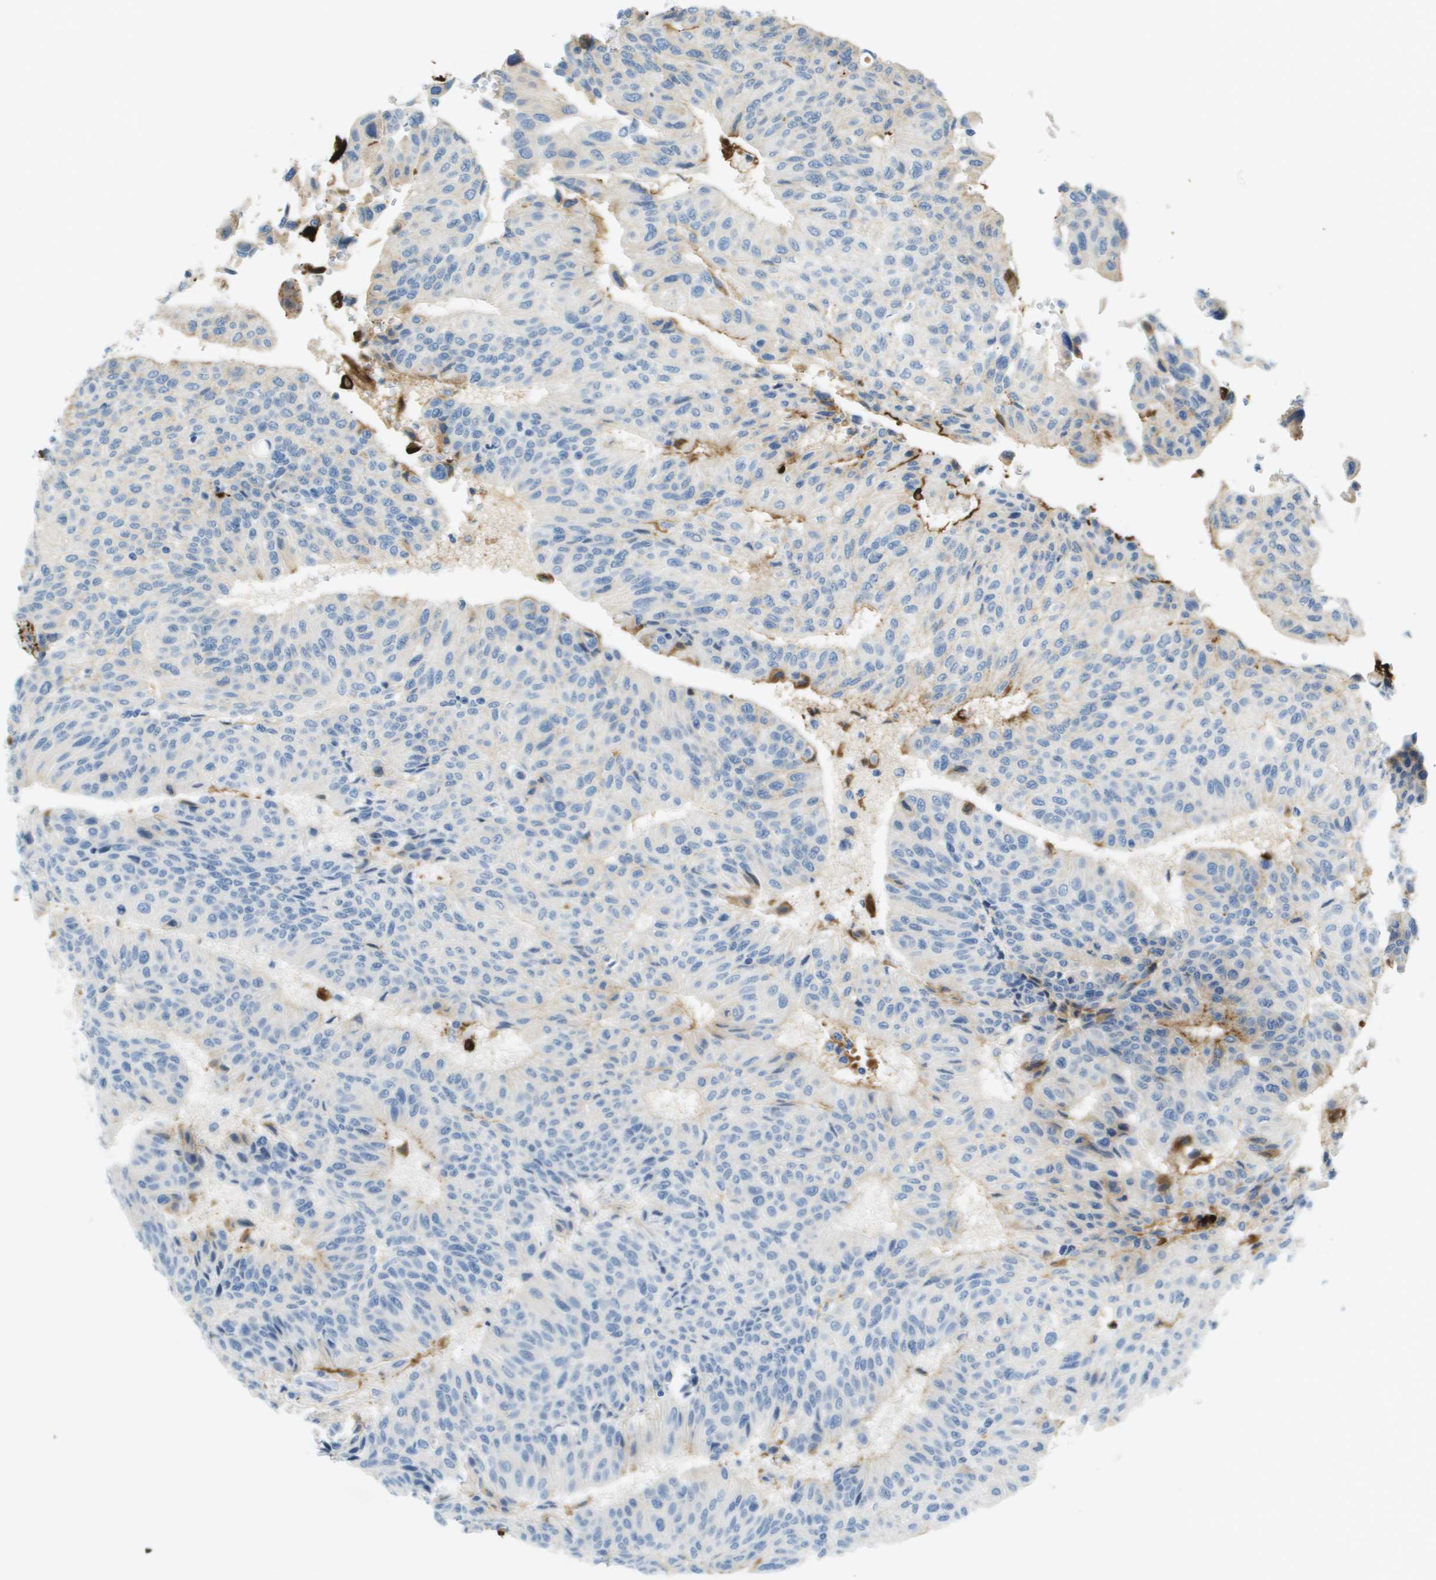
{"staining": {"intensity": "negative", "quantity": "none", "location": "none"}, "tissue": "urothelial cancer", "cell_type": "Tumor cells", "image_type": "cancer", "snomed": [{"axis": "morphology", "description": "Urothelial carcinoma, High grade"}, {"axis": "topography", "description": "Urinary bladder"}], "caption": "IHC photomicrograph of neoplastic tissue: human urothelial cancer stained with DAB (3,3'-diaminobenzidine) exhibits no significant protein positivity in tumor cells. The staining is performed using DAB (3,3'-diaminobenzidine) brown chromogen with nuclei counter-stained in using hematoxylin.", "gene": "VTN", "patient": {"sex": "male", "age": 66}}